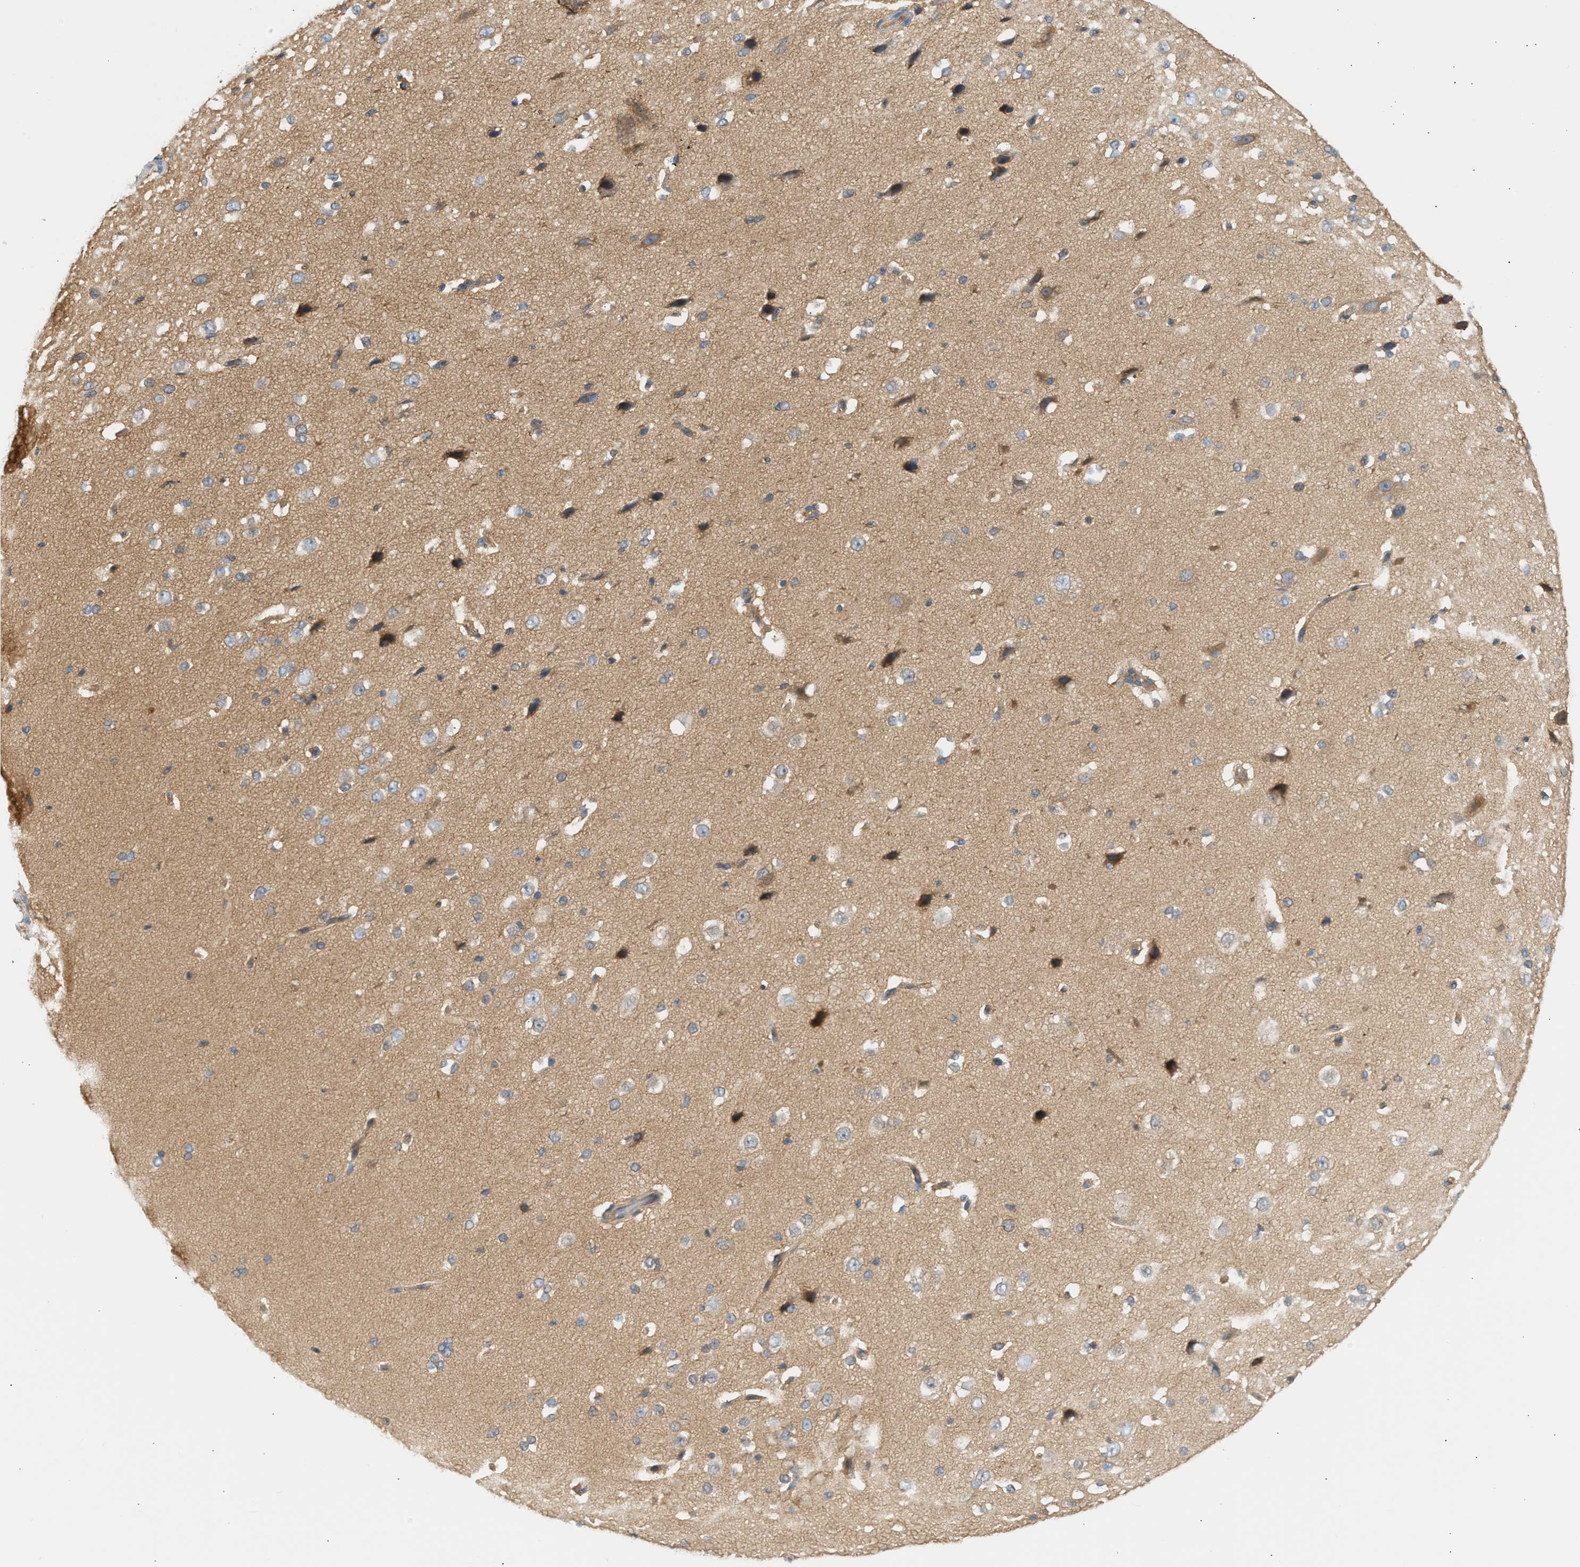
{"staining": {"intensity": "weak", "quantity": "<25%", "location": "cytoplasmic/membranous"}, "tissue": "cerebral cortex", "cell_type": "Endothelial cells", "image_type": "normal", "snomed": [{"axis": "morphology", "description": "Normal tissue, NOS"}, {"axis": "morphology", "description": "Developmental malformation"}, {"axis": "topography", "description": "Cerebral cortex"}], "caption": "The histopathology image demonstrates no significant positivity in endothelial cells of cerebral cortex.", "gene": "PAFAH1B1", "patient": {"sex": "female", "age": 30}}